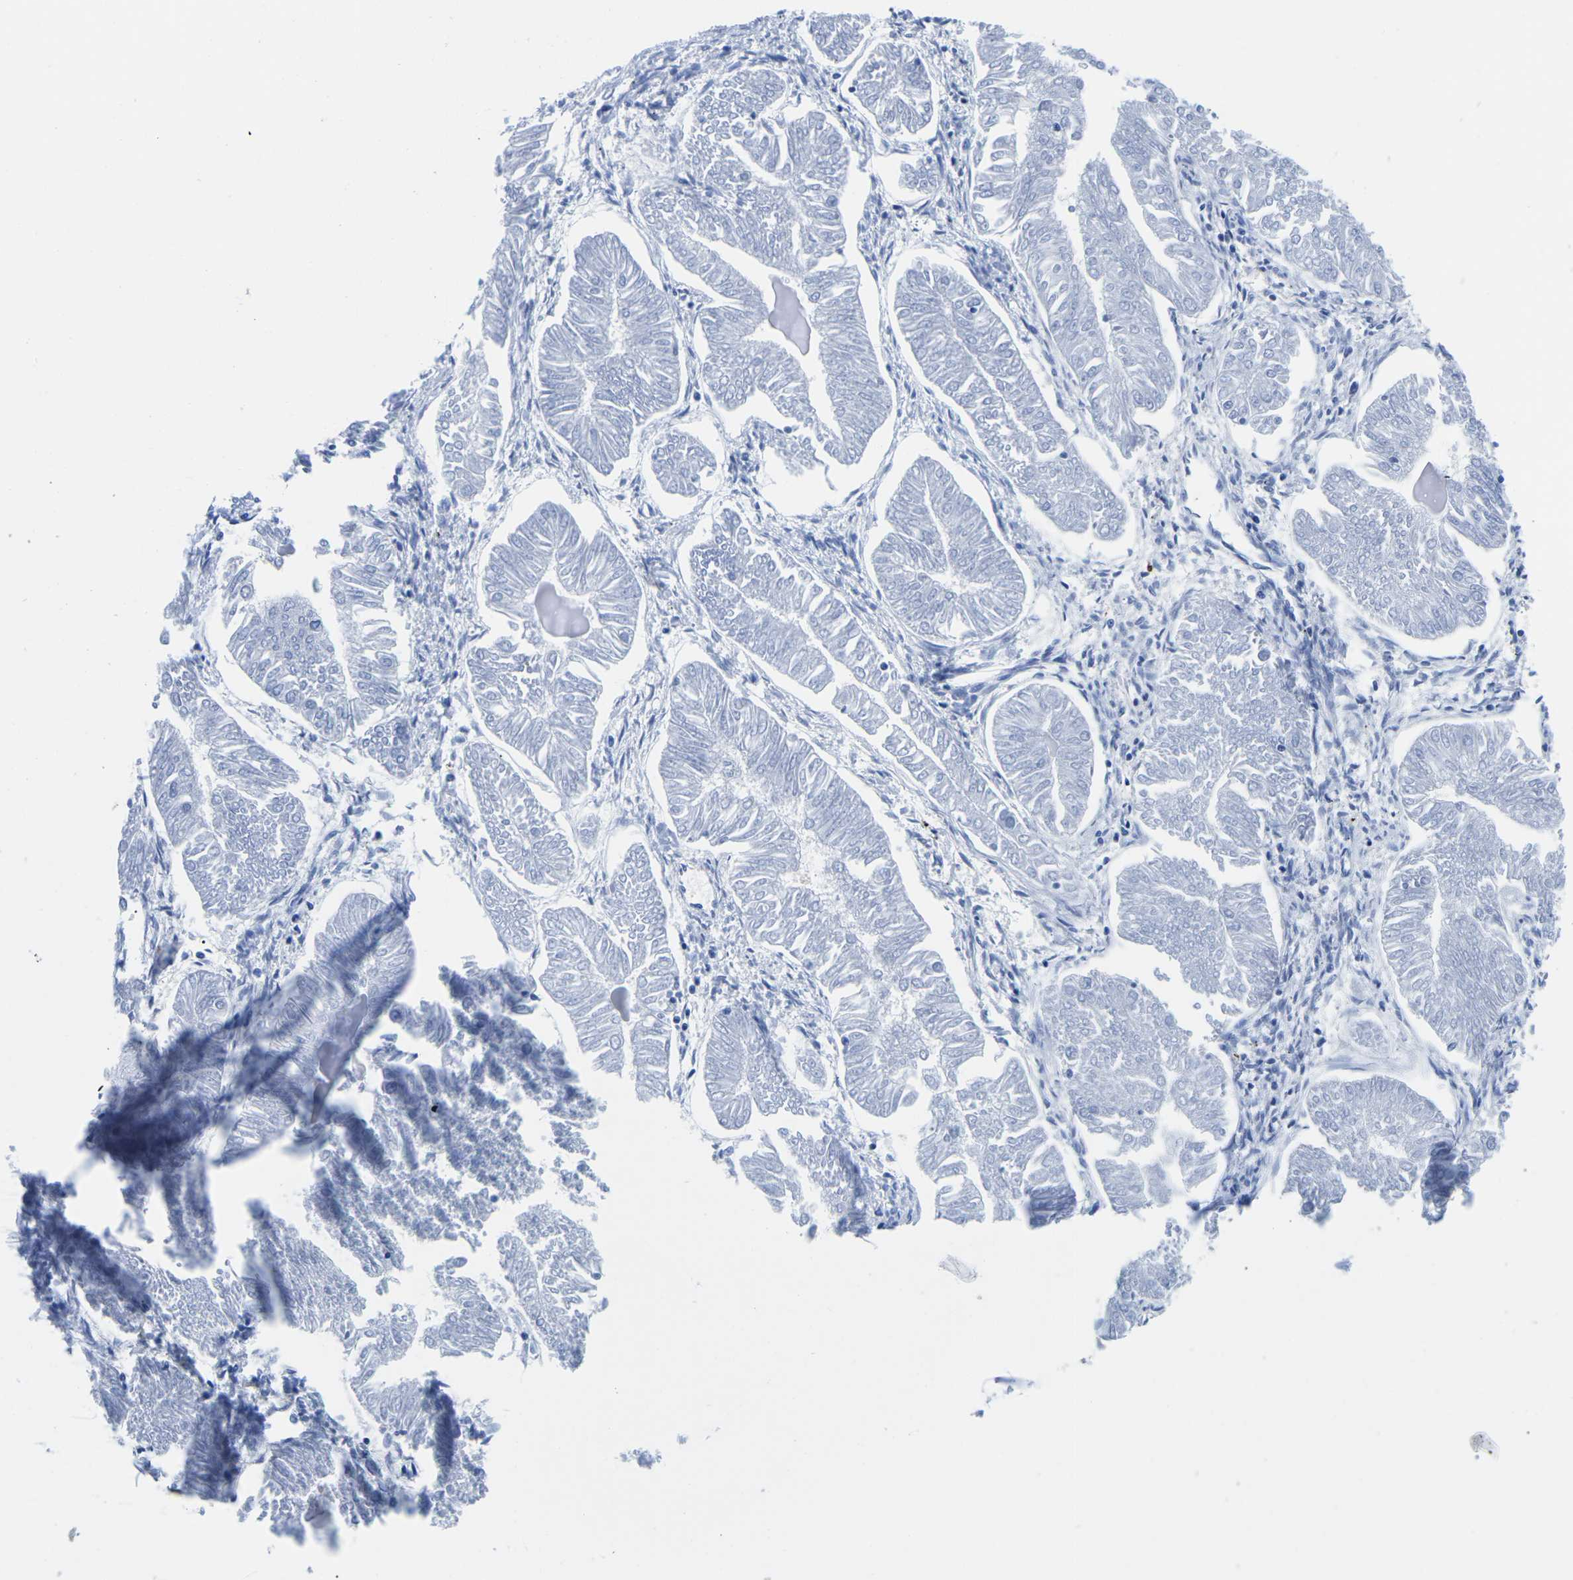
{"staining": {"intensity": "negative", "quantity": "none", "location": "none"}, "tissue": "endometrial cancer", "cell_type": "Tumor cells", "image_type": "cancer", "snomed": [{"axis": "morphology", "description": "Adenocarcinoma, NOS"}, {"axis": "topography", "description": "Endometrium"}], "caption": "Tumor cells show no significant protein staining in endometrial cancer.", "gene": "CYP1A2", "patient": {"sex": "female", "age": 53}}